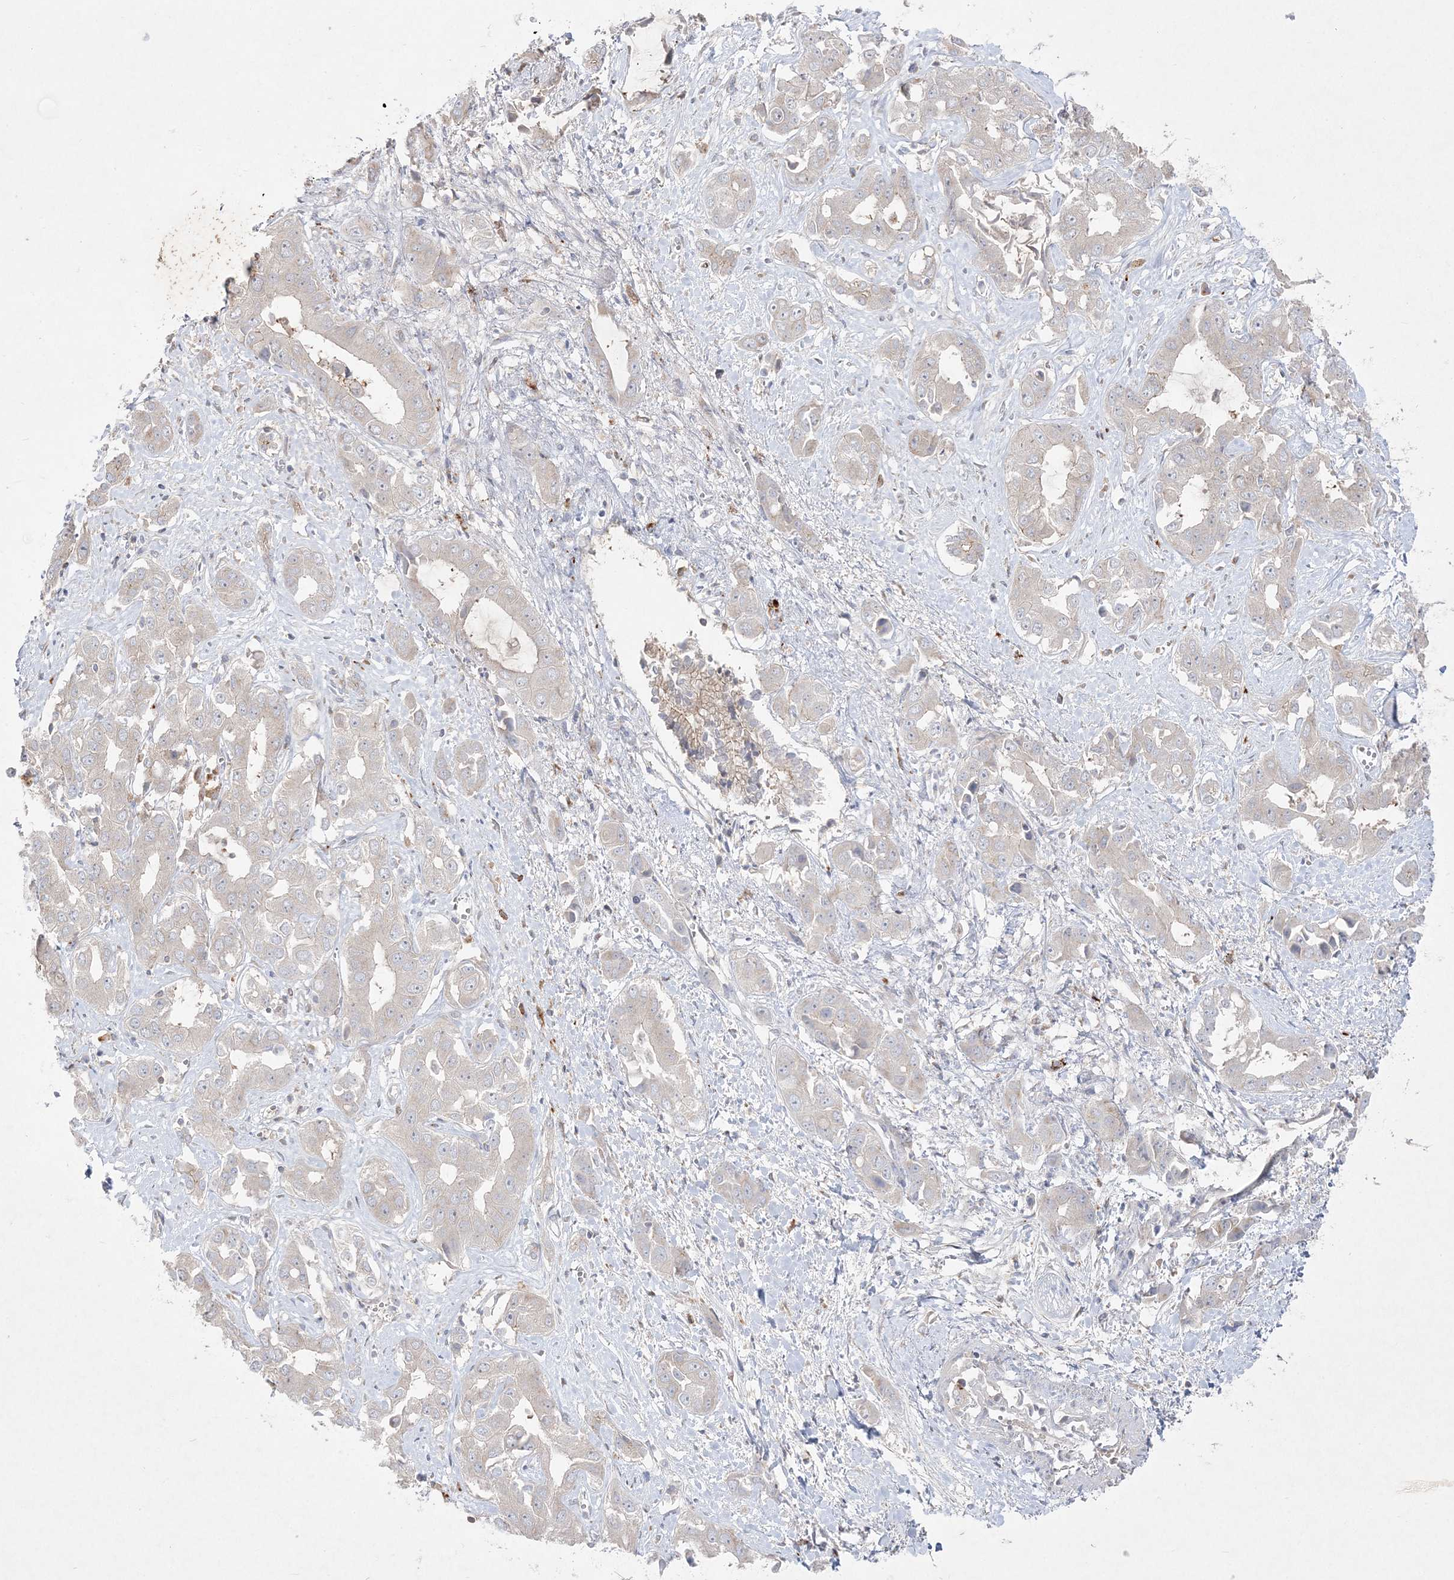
{"staining": {"intensity": "negative", "quantity": "none", "location": "none"}, "tissue": "liver cancer", "cell_type": "Tumor cells", "image_type": "cancer", "snomed": [{"axis": "morphology", "description": "Cholangiocarcinoma"}, {"axis": "topography", "description": "Liver"}], "caption": "The photomicrograph reveals no staining of tumor cells in liver cancer (cholangiocarcinoma).", "gene": "CLNK", "patient": {"sex": "female", "age": 52}}